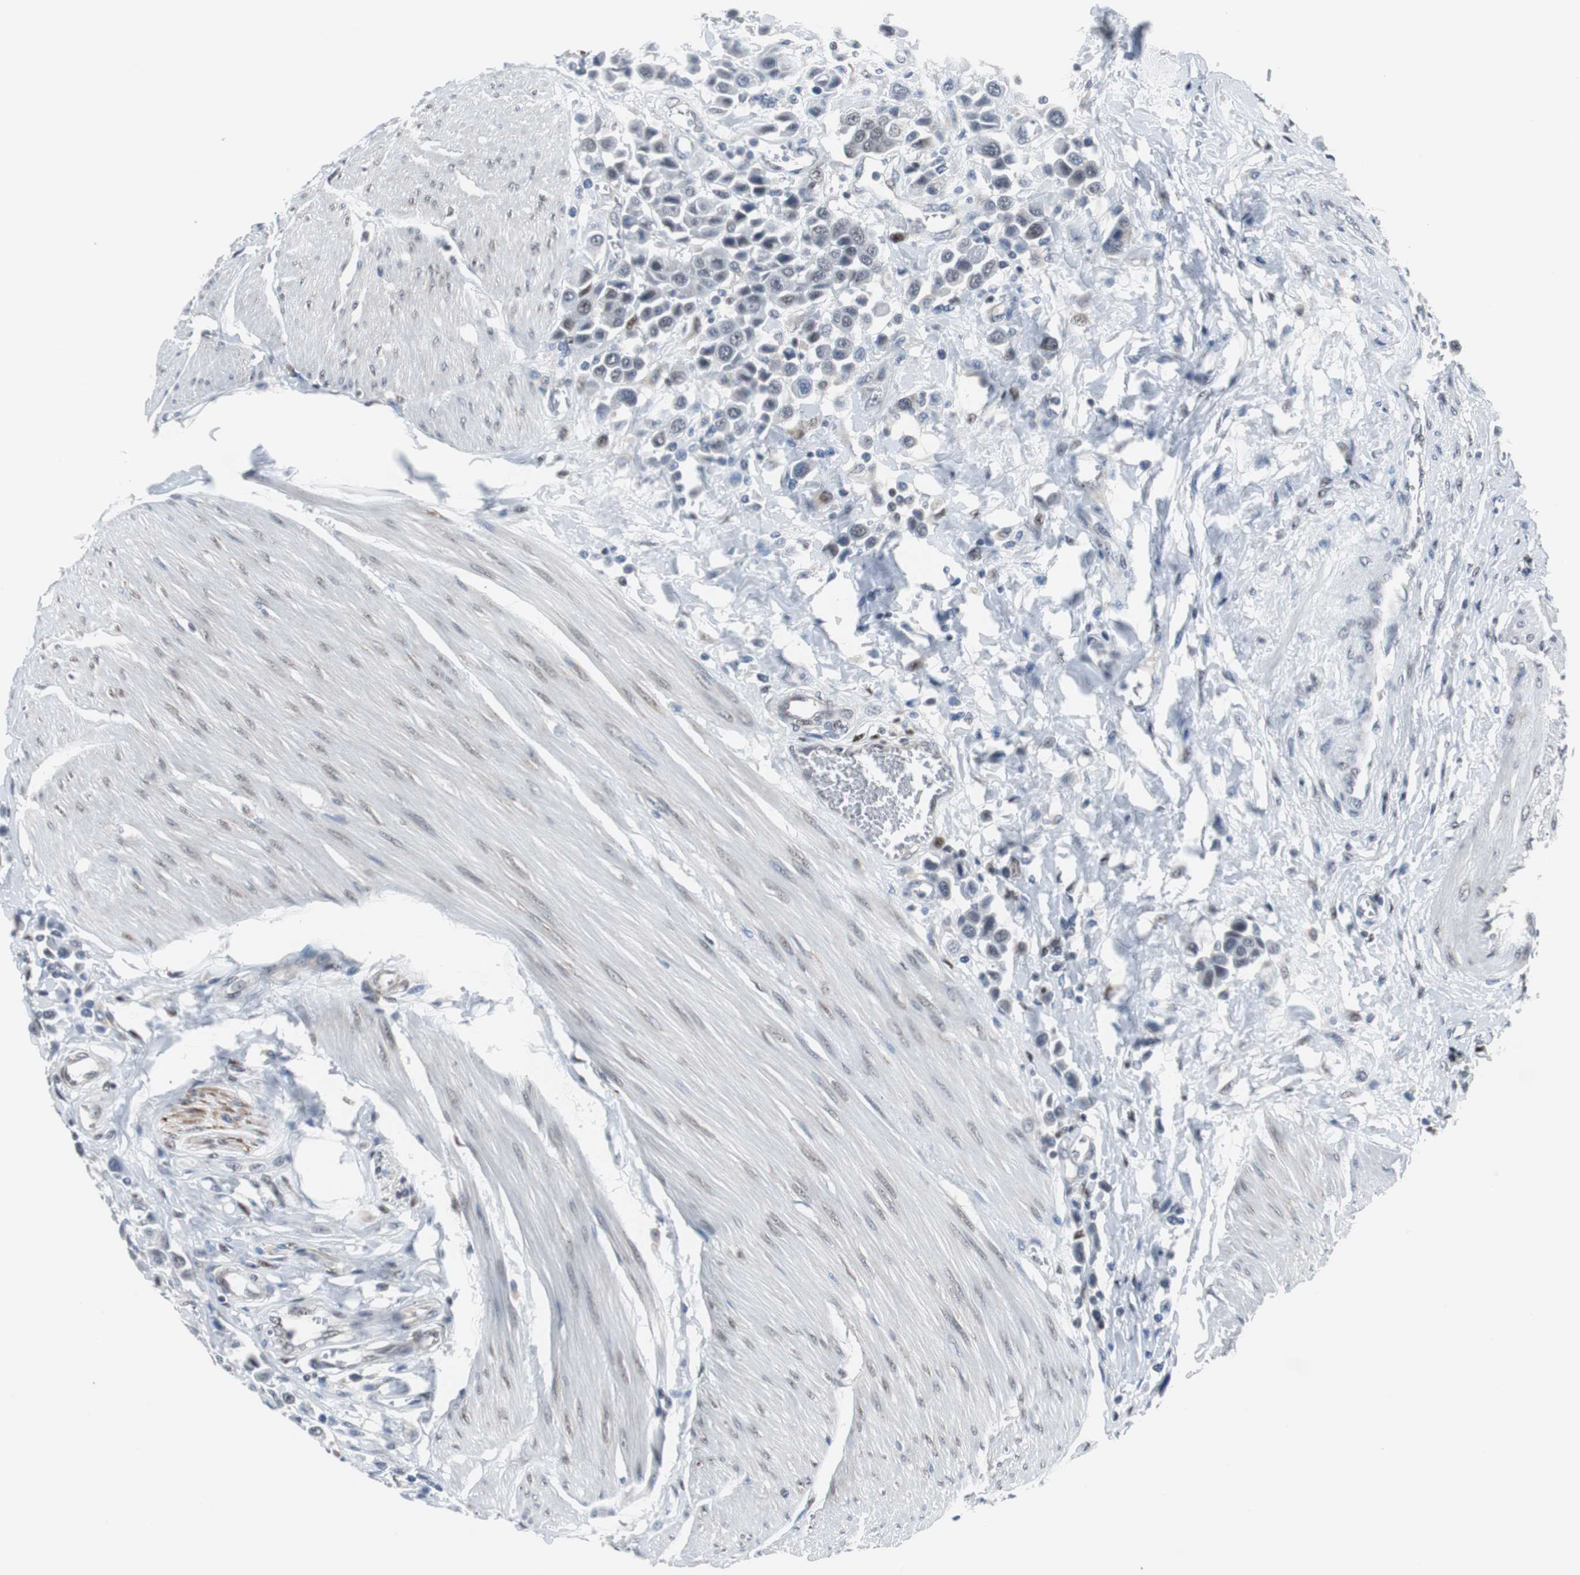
{"staining": {"intensity": "negative", "quantity": "none", "location": "none"}, "tissue": "urothelial cancer", "cell_type": "Tumor cells", "image_type": "cancer", "snomed": [{"axis": "morphology", "description": "Urothelial carcinoma, High grade"}, {"axis": "topography", "description": "Urinary bladder"}], "caption": "Immunohistochemistry (IHC) photomicrograph of human high-grade urothelial carcinoma stained for a protein (brown), which displays no staining in tumor cells.", "gene": "ZHX2", "patient": {"sex": "male", "age": 50}}